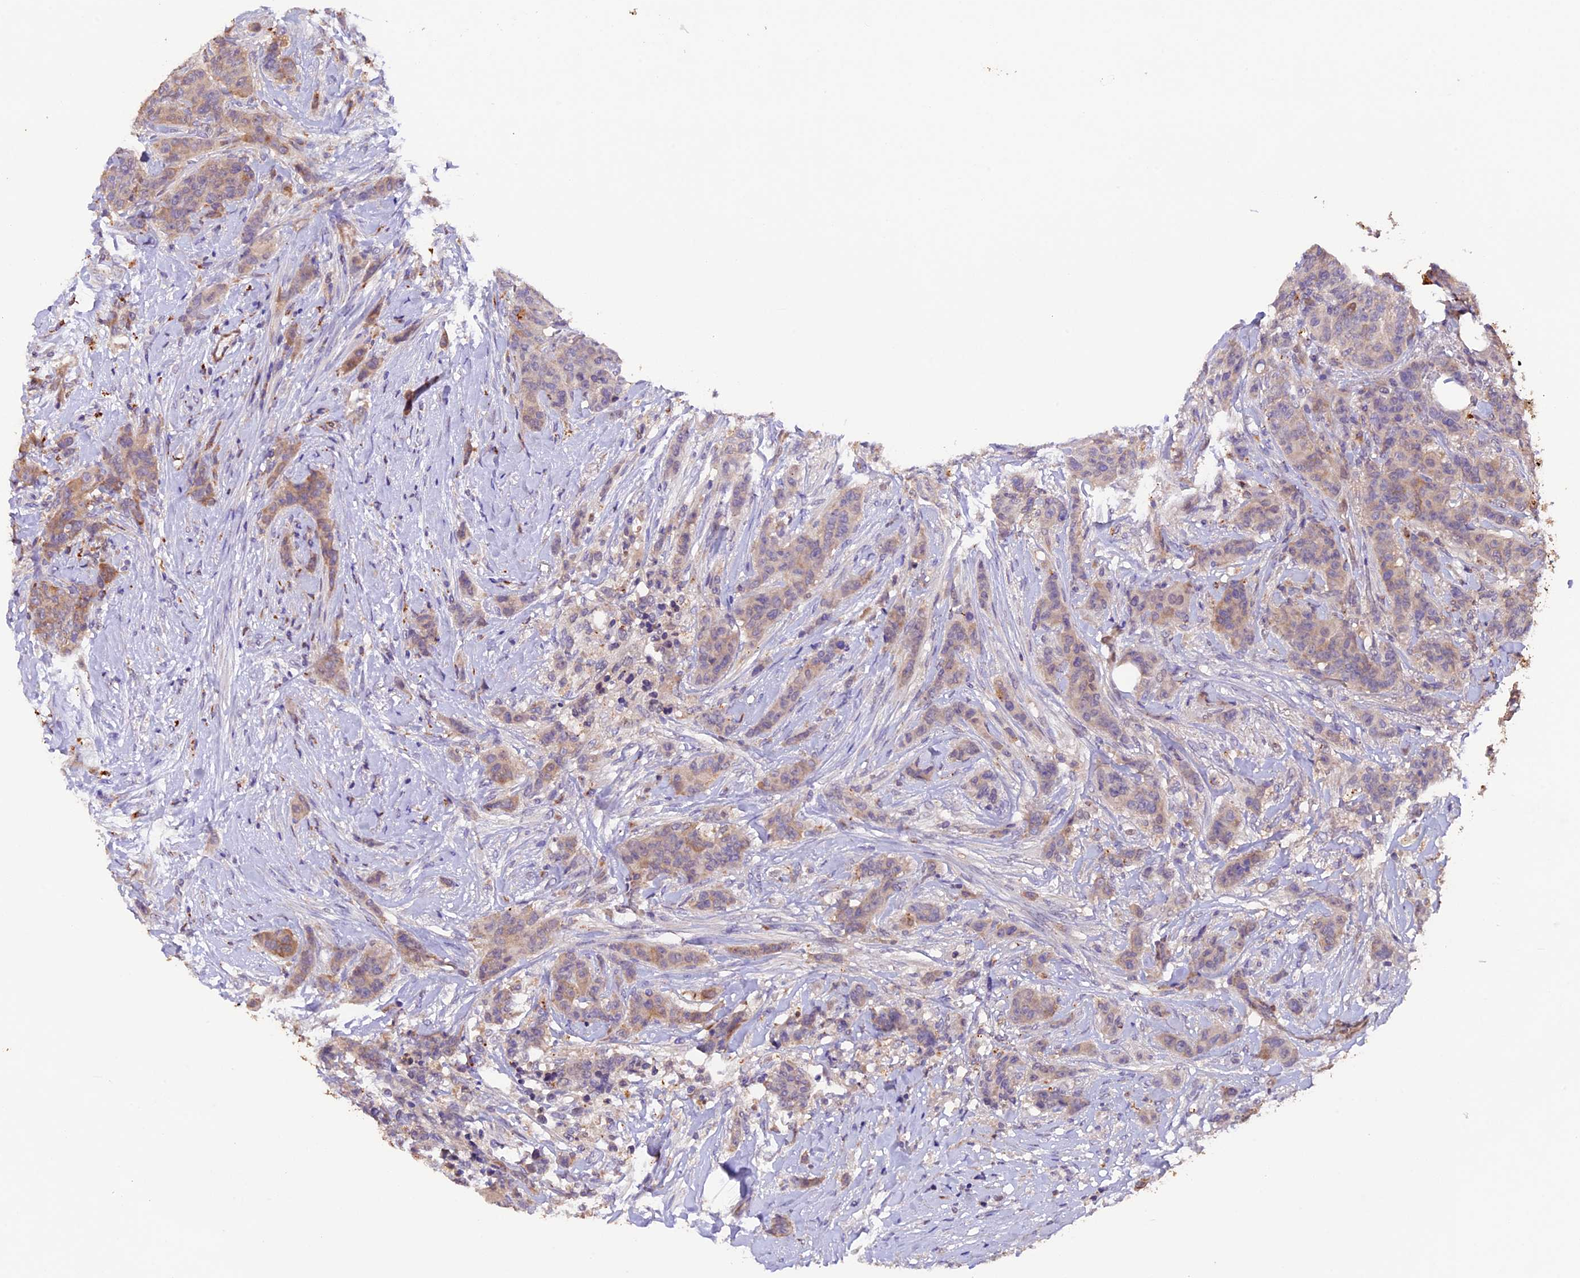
{"staining": {"intensity": "weak", "quantity": ">75%", "location": "cytoplasmic/membranous"}, "tissue": "breast cancer", "cell_type": "Tumor cells", "image_type": "cancer", "snomed": [{"axis": "morphology", "description": "Duct carcinoma"}, {"axis": "topography", "description": "Breast"}], "caption": "Protein positivity by immunohistochemistry displays weak cytoplasmic/membranous expression in about >75% of tumor cells in breast cancer.", "gene": "NCK2", "patient": {"sex": "female", "age": 40}}